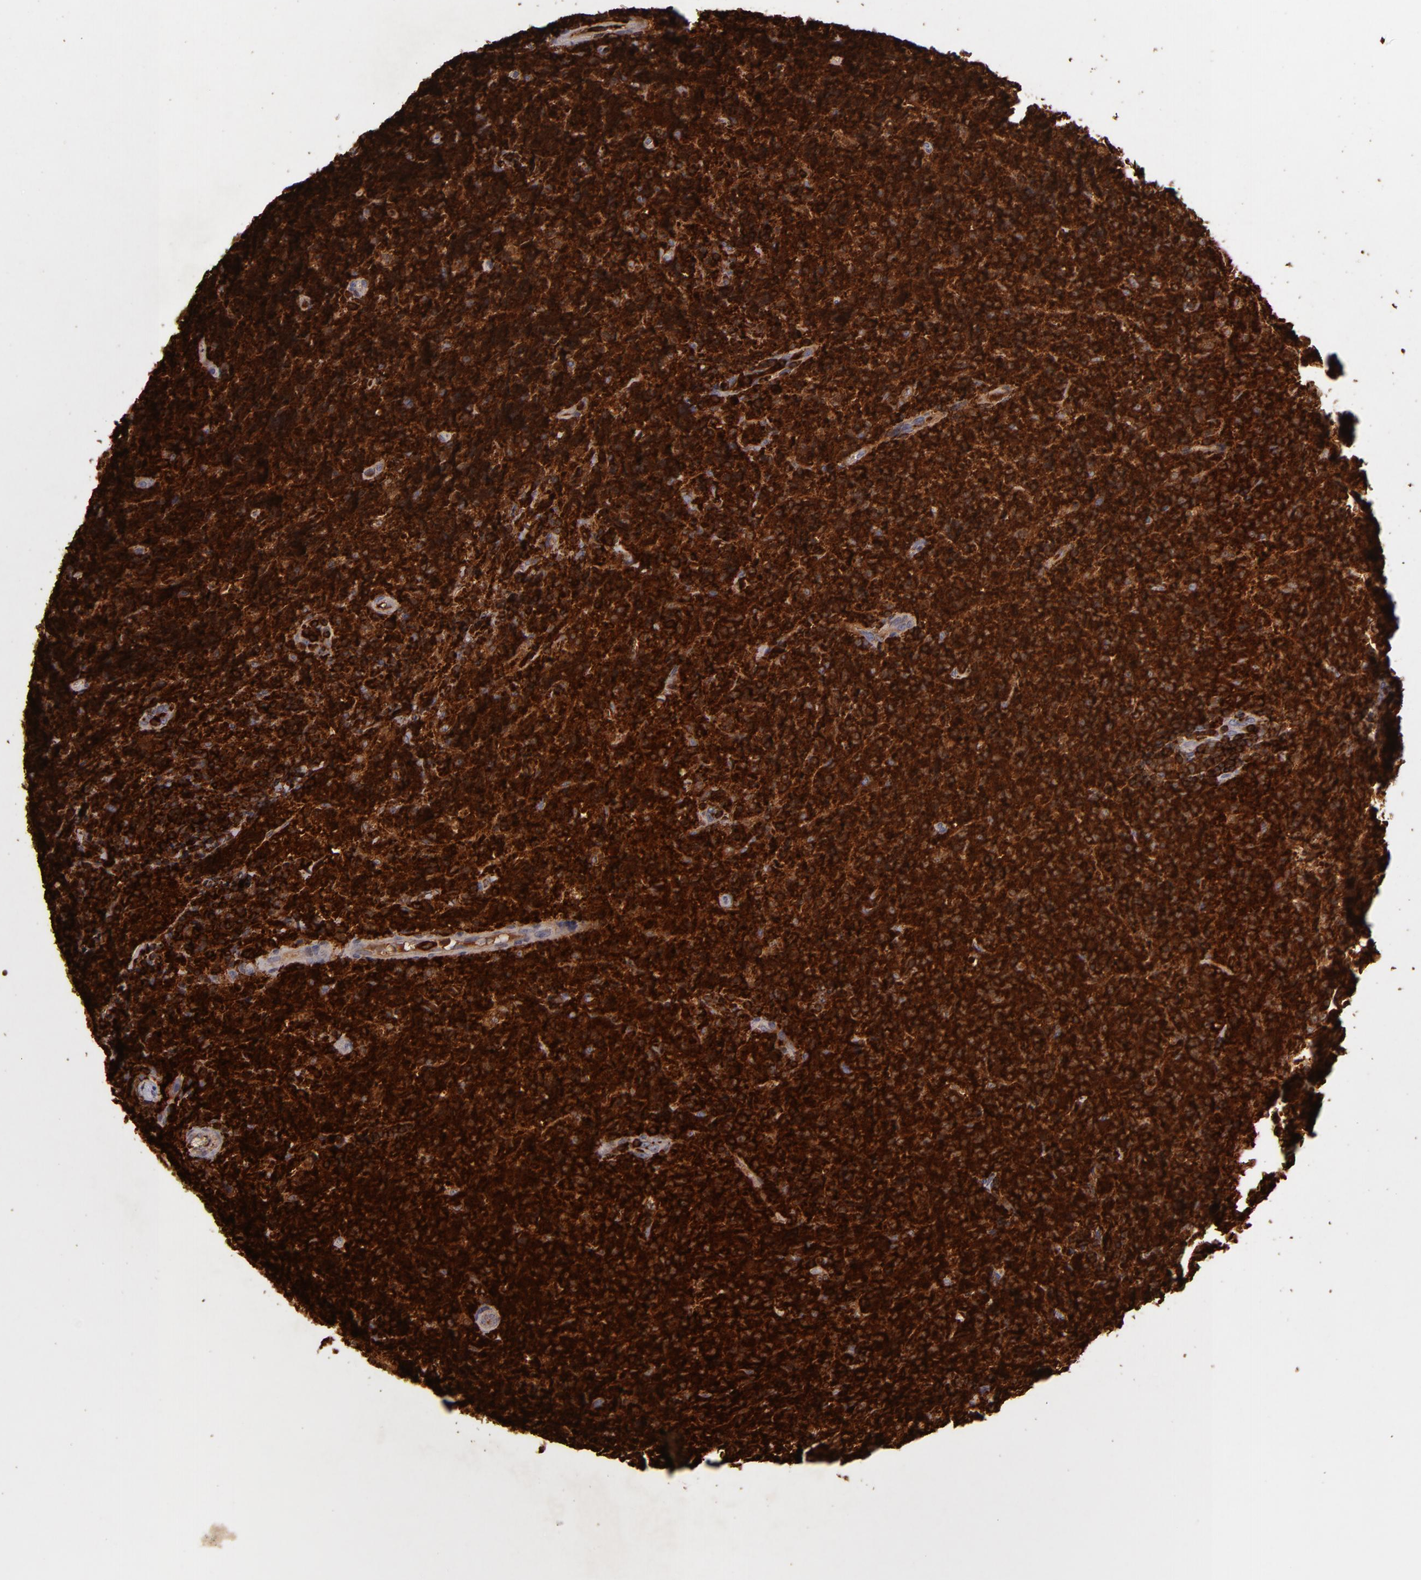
{"staining": {"intensity": "strong", "quantity": ">75%", "location": "cytoplasmic/membranous"}, "tissue": "lymphoma", "cell_type": "Tumor cells", "image_type": "cancer", "snomed": [{"axis": "morphology", "description": "Malignant lymphoma, non-Hodgkin's type, High grade"}, {"axis": "topography", "description": "Tonsil"}], "caption": "The immunohistochemical stain labels strong cytoplasmic/membranous staining in tumor cells of malignant lymphoma, non-Hodgkin's type (high-grade) tissue. (IHC, brightfield microscopy, high magnification).", "gene": "WAS", "patient": {"sex": "female", "age": 36}}